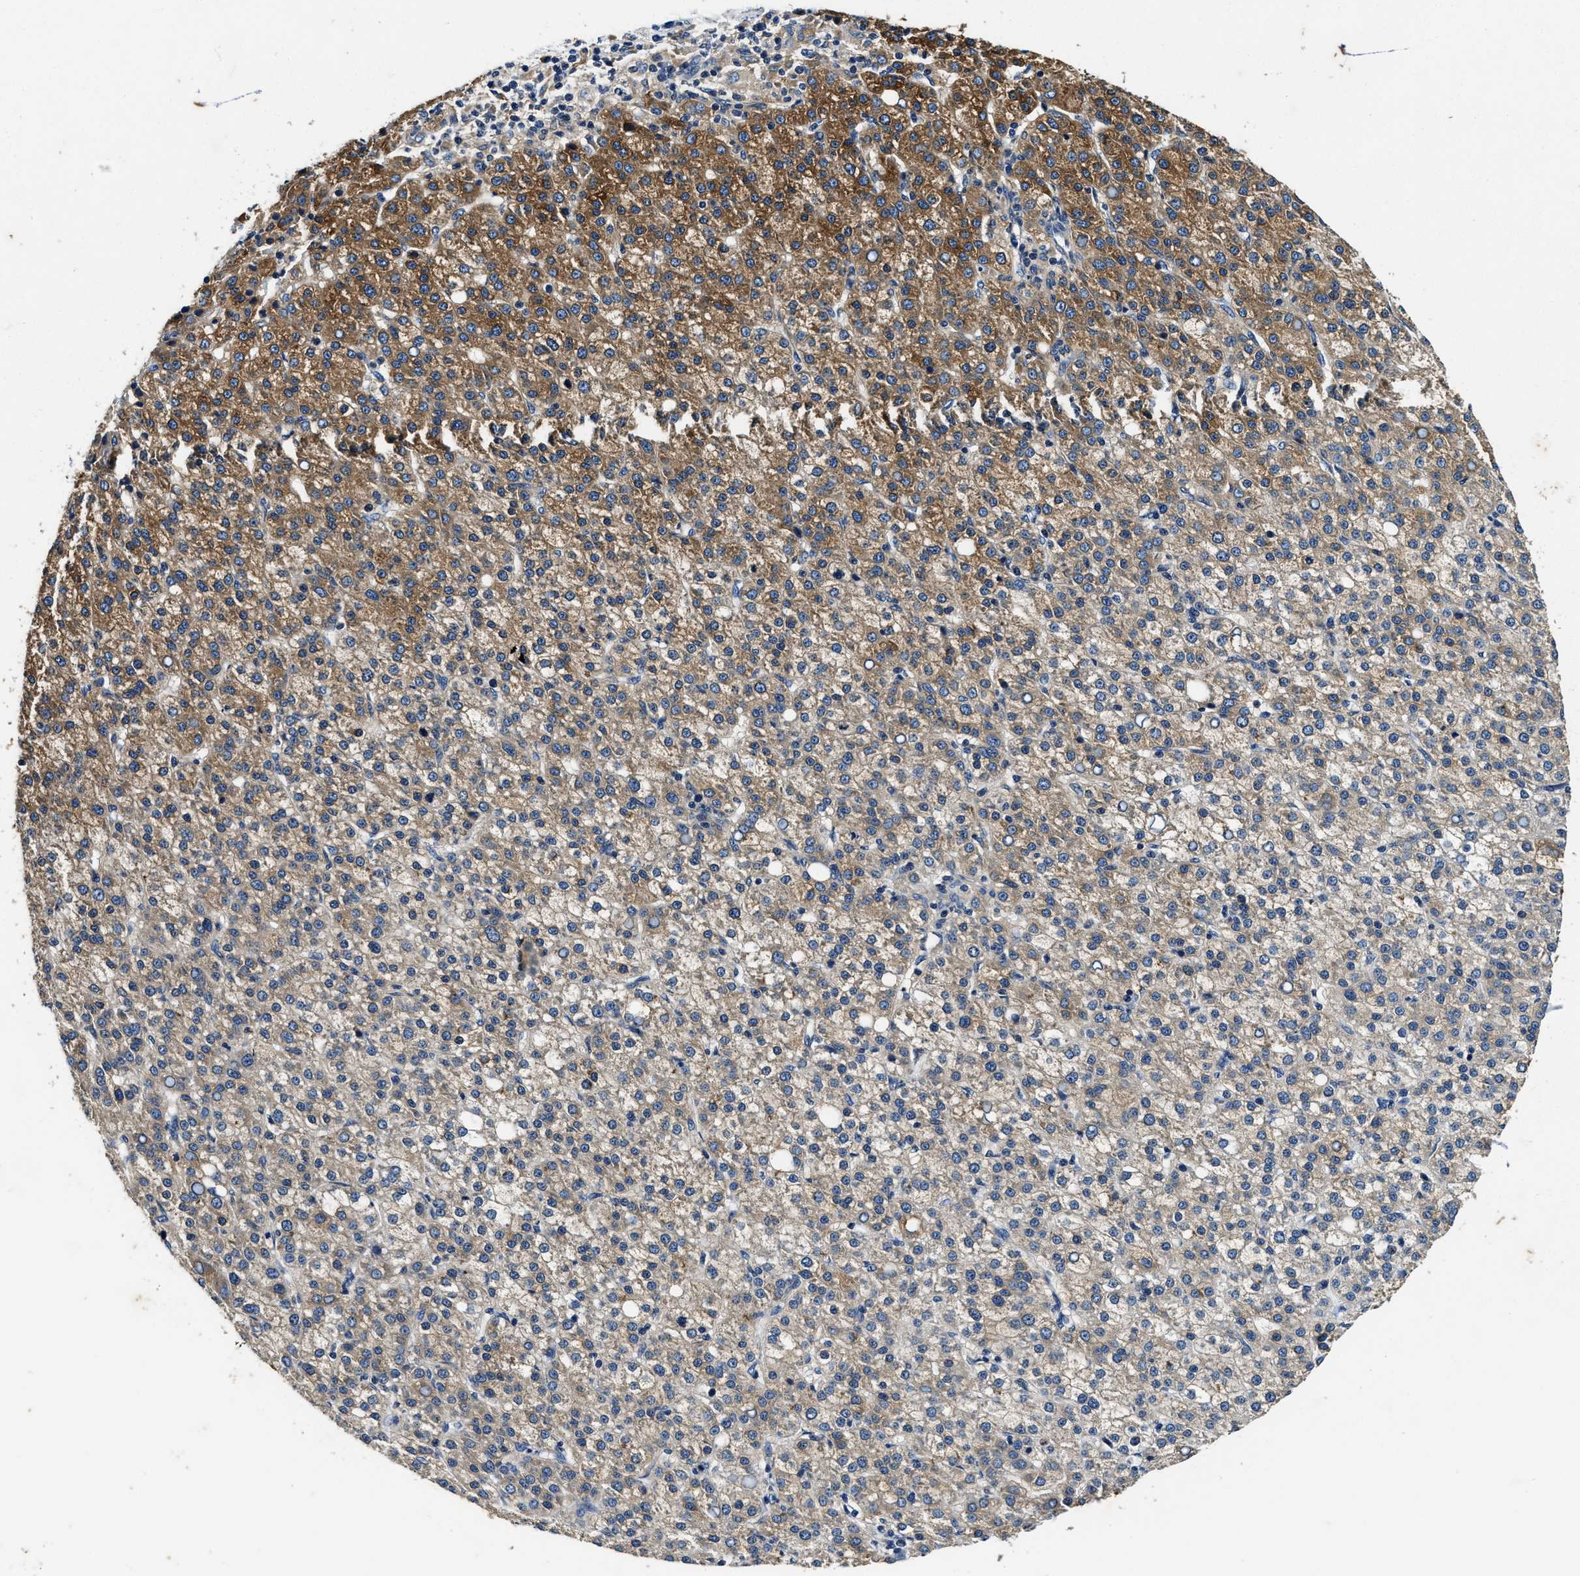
{"staining": {"intensity": "moderate", "quantity": "25%-75%", "location": "cytoplasmic/membranous"}, "tissue": "liver cancer", "cell_type": "Tumor cells", "image_type": "cancer", "snomed": [{"axis": "morphology", "description": "Carcinoma, Hepatocellular, NOS"}, {"axis": "topography", "description": "Liver"}], "caption": "Human liver cancer (hepatocellular carcinoma) stained with a protein marker exhibits moderate staining in tumor cells.", "gene": "PI4KB", "patient": {"sex": "female", "age": 58}}